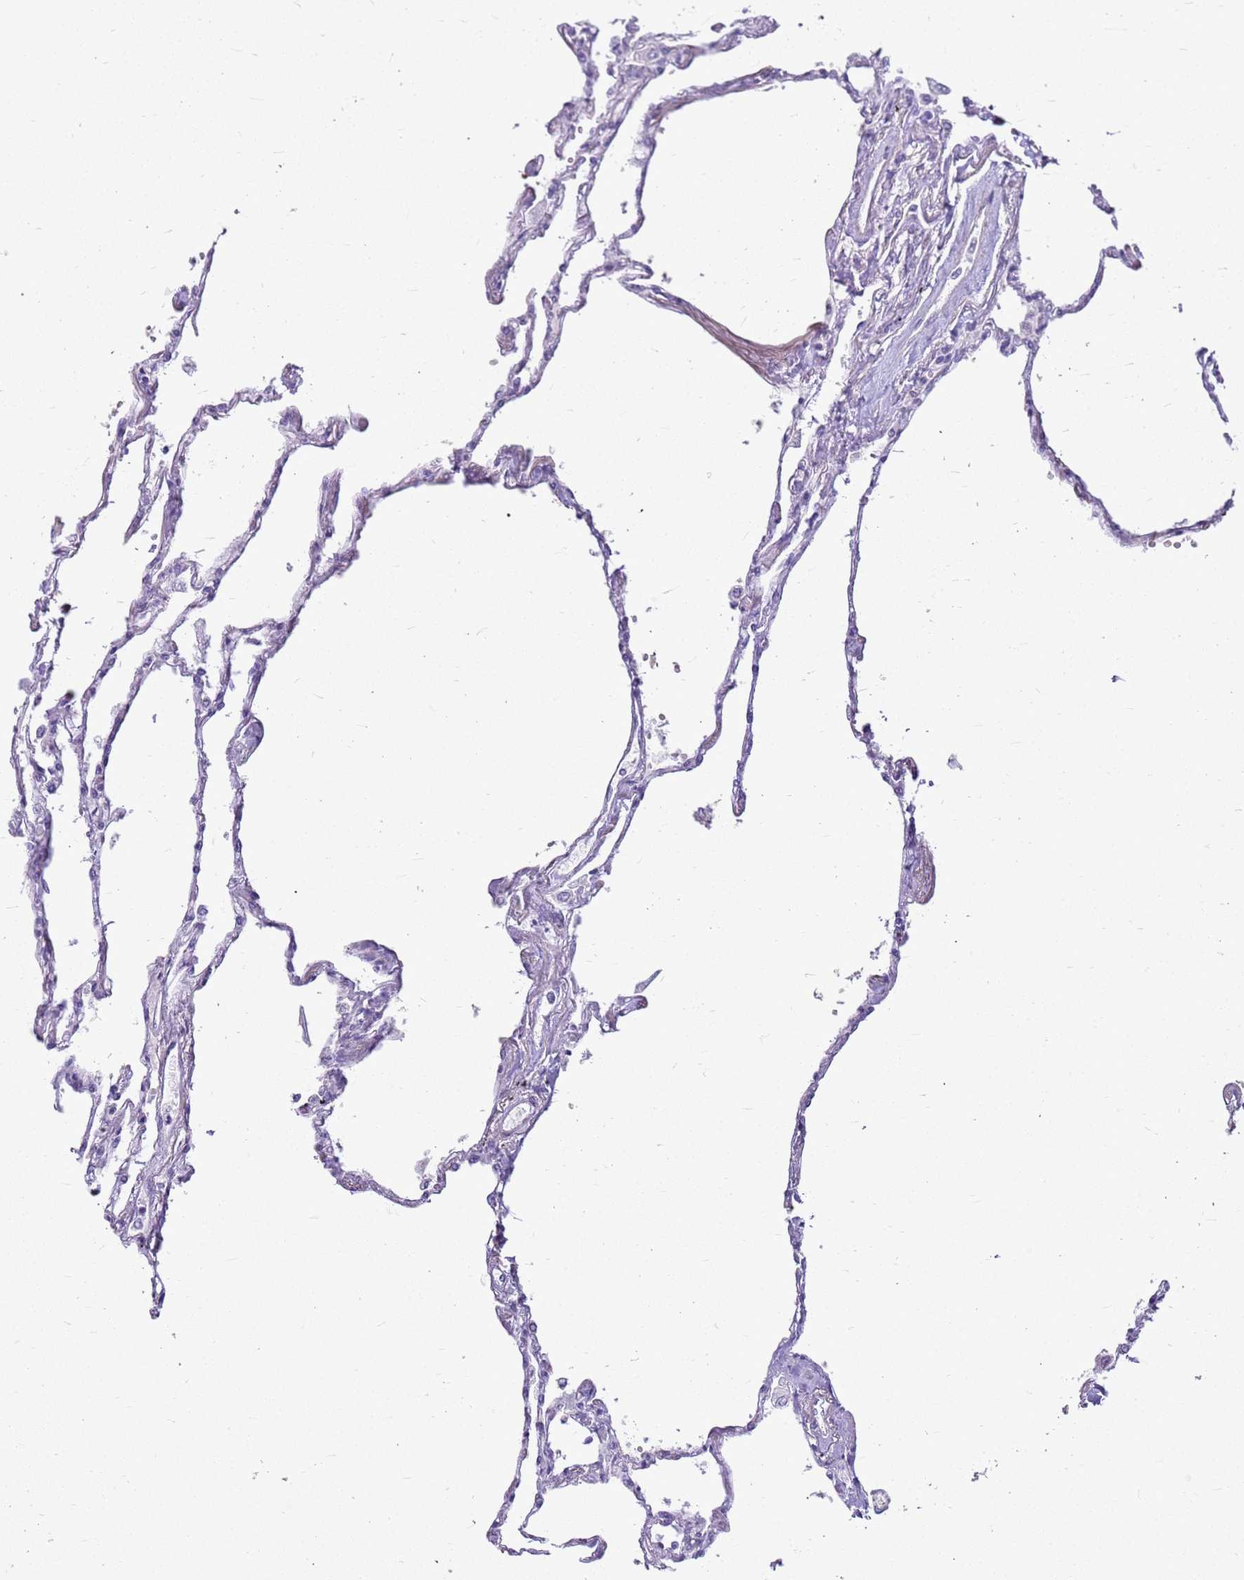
{"staining": {"intensity": "negative", "quantity": "none", "location": "none"}, "tissue": "lung", "cell_type": "Alveolar cells", "image_type": "normal", "snomed": [{"axis": "morphology", "description": "Normal tissue, NOS"}, {"axis": "topography", "description": "Lung"}], "caption": "Alveolar cells show no significant protein positivity in normal lung. Nuclei are stained in blue.", "gene": "HSPB1", "patient": {"sex": "female", "age": 67}}